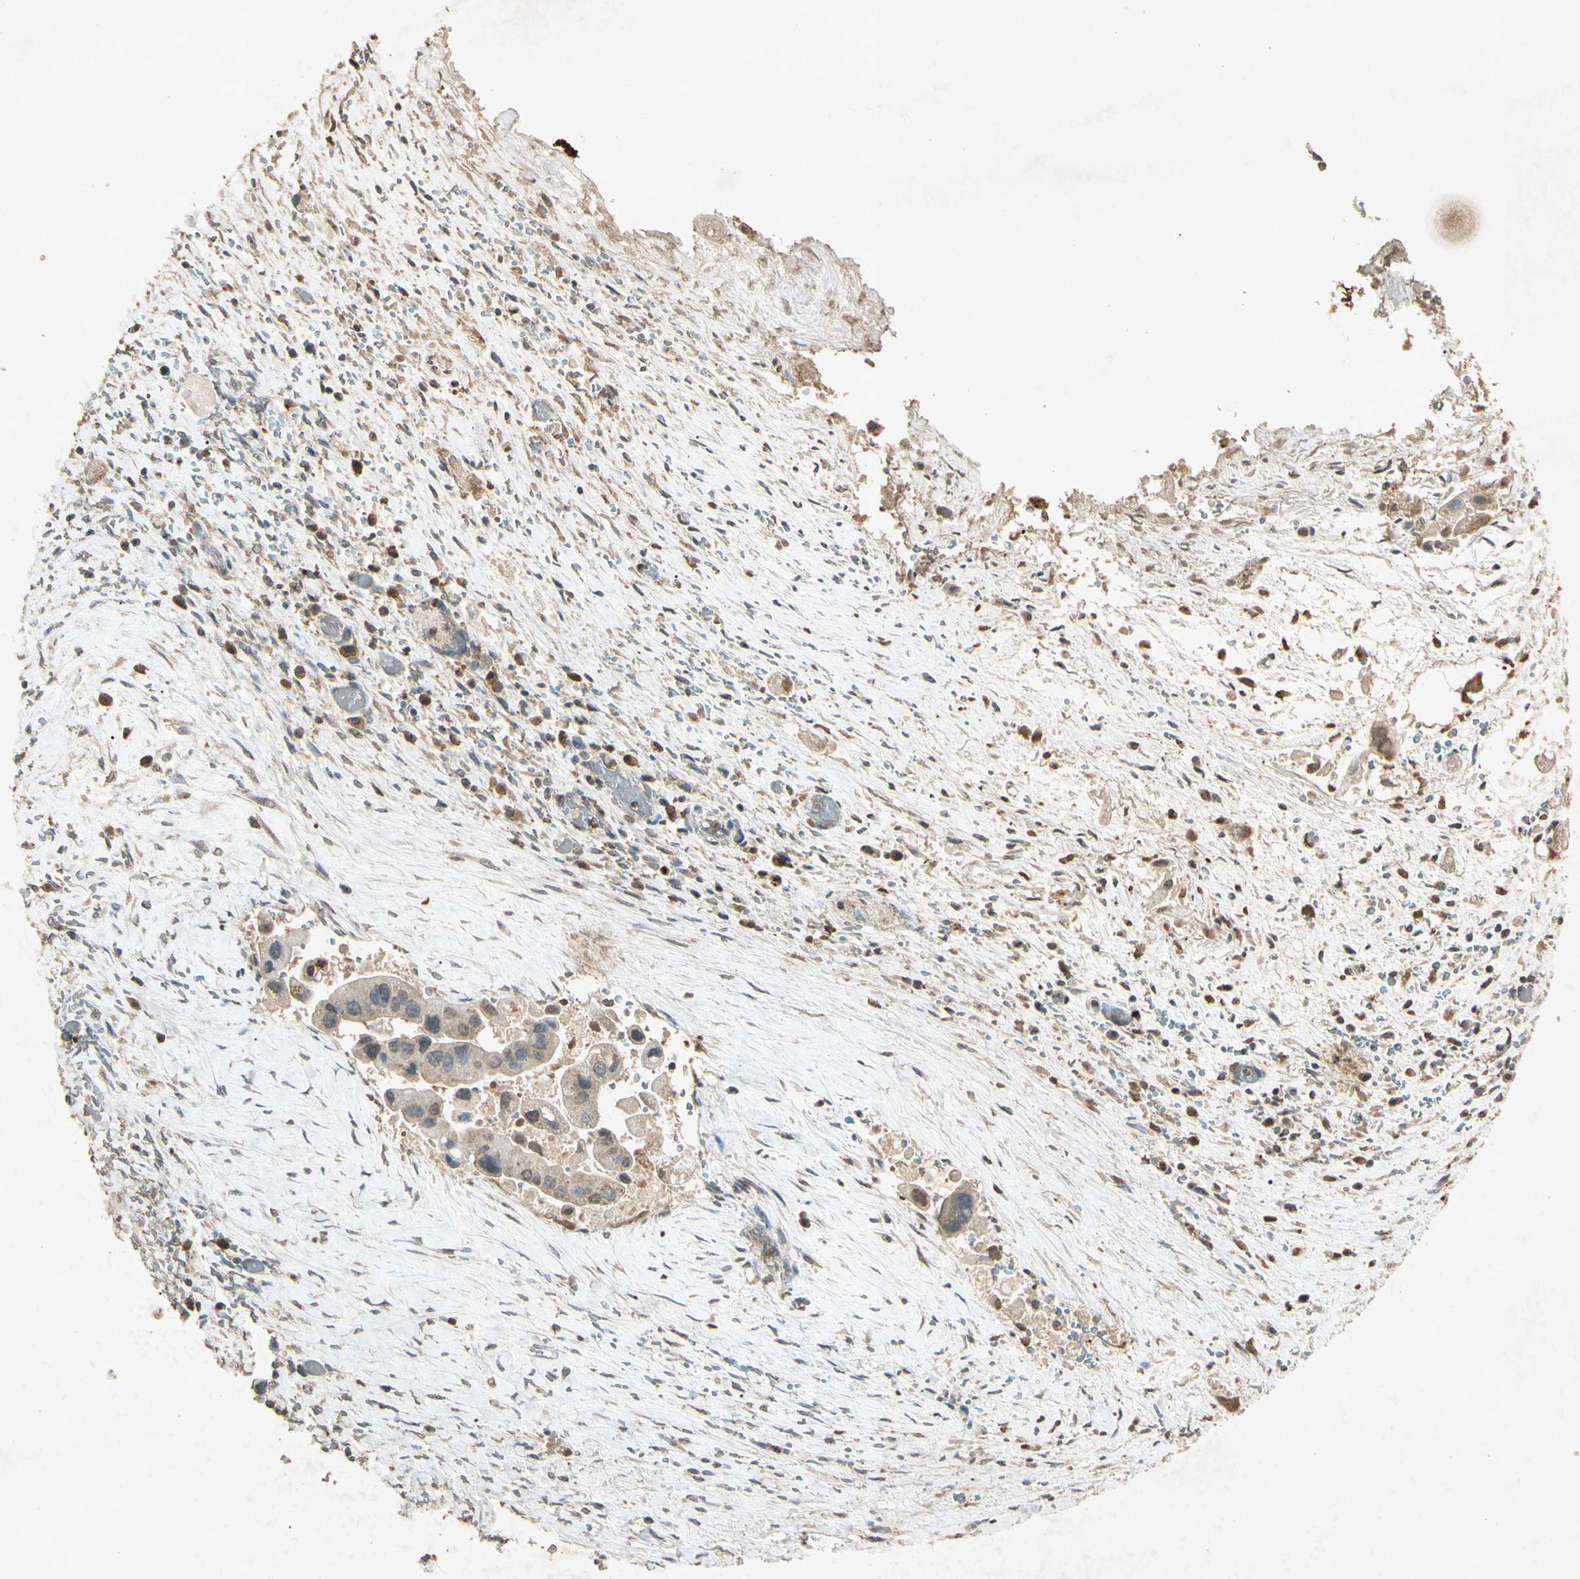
{"staining": {"intensity": "weak", "quantity": ">75%", "location": "cytoplasmic/membranous"}, "tissue": "liver cancer", "cell_type": "Tumor cells", "image_type": "cancer", "snomed": [{"axis": "morphology", "description": "Normal tissue, NOS"}, {"axis": "morphology", "description": "Cholangiocarcinoma"}, {"axis": "topography", "description": "Liver"}, {"axis": "topography", "description": "Peripheral nerve tissue"}], "caption": "This photomicrograph displays cholangiocarcinoma (liver) stained with immunohistochemistry (IHC) to label a protein in brown. The cytoplasmic/membranous of tumor cells show weak positivity for the protein. Nuclei are counter-stained blue.", "gene": "MSRB1", "patient": {"sex": "male", "age": 50}}